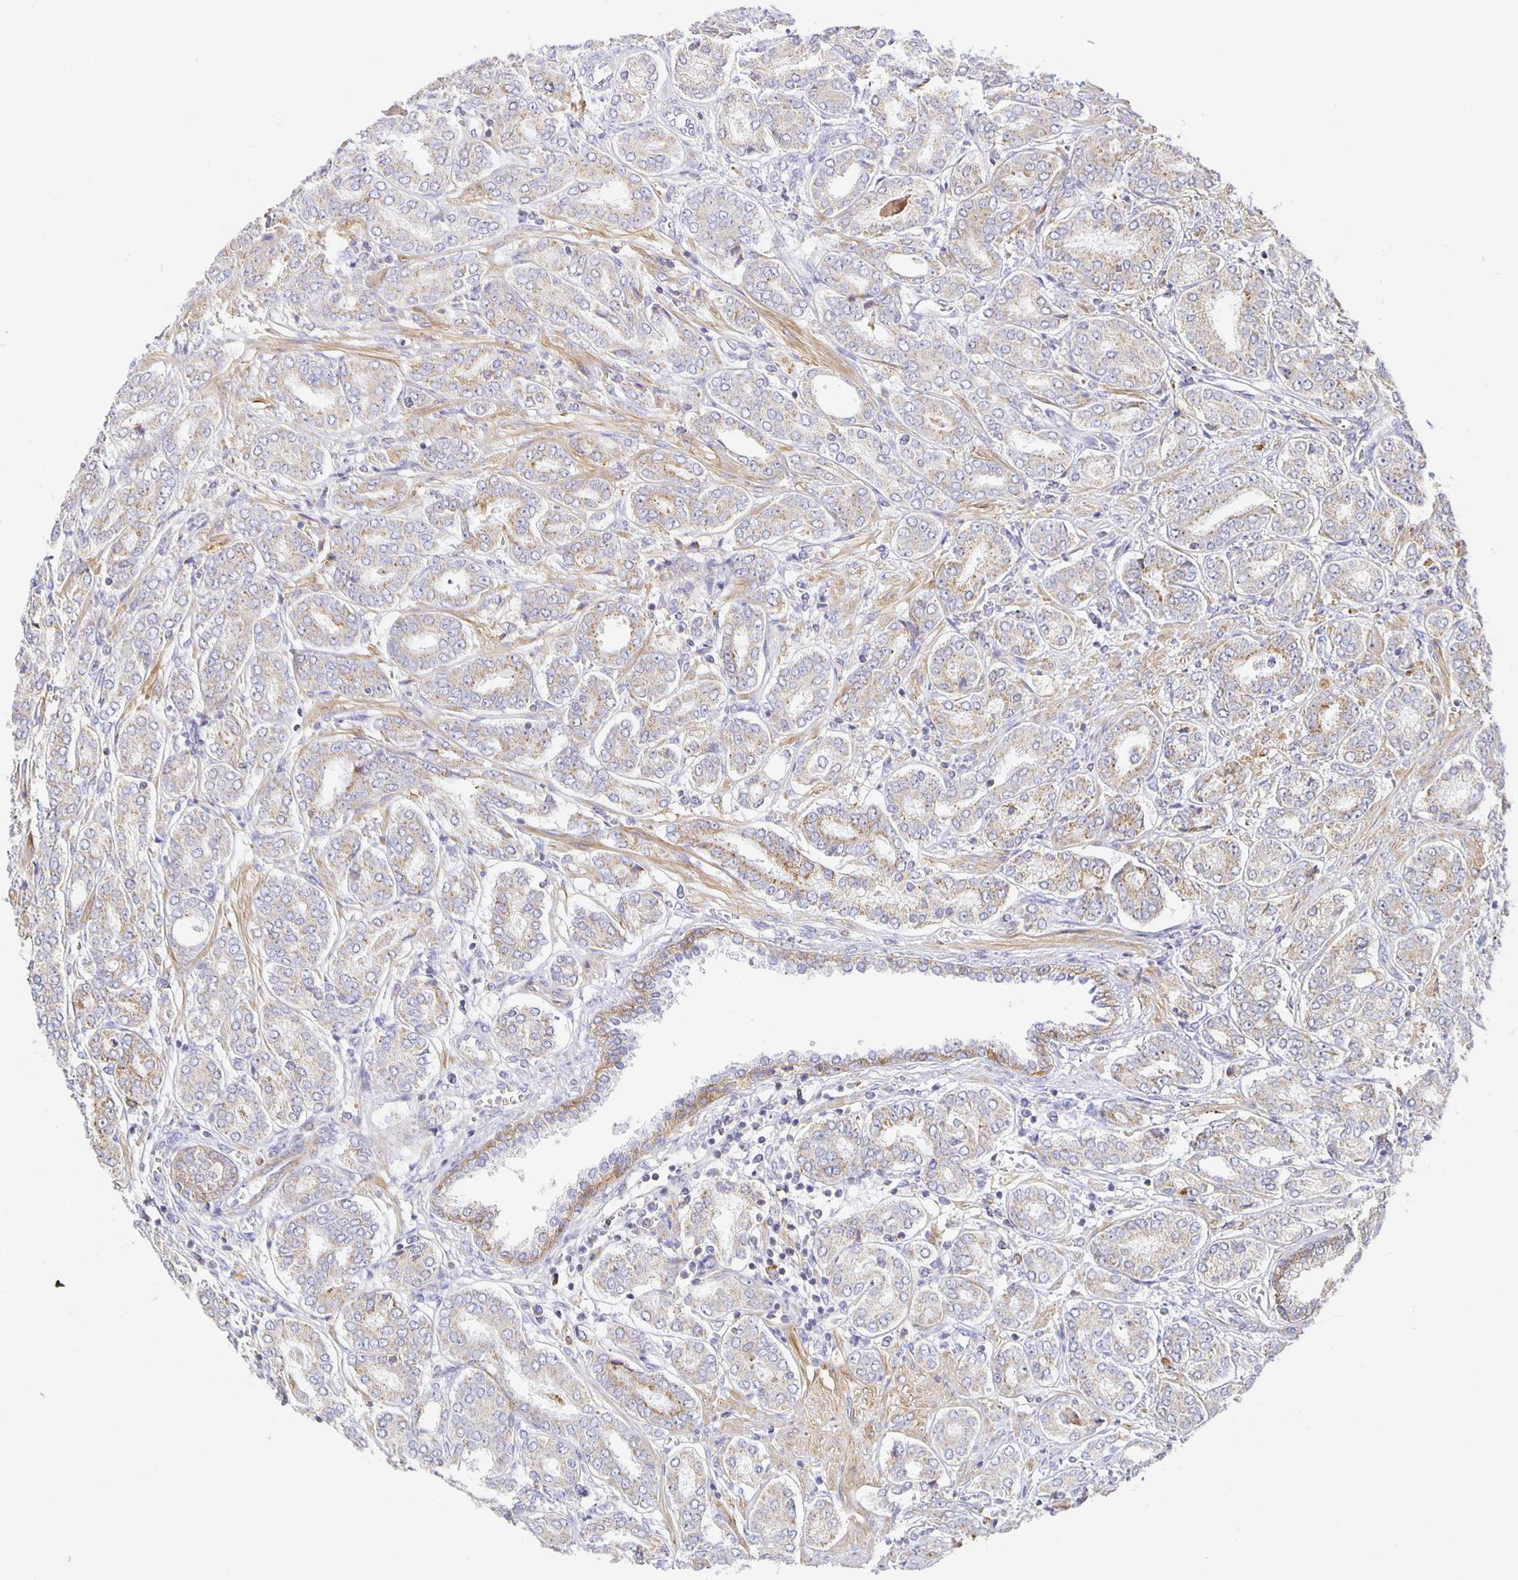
{"staining": {"intensity": "moderate", "quantity": "25%-75%", "location": "cytoplasmic/membranous"}, "tissue": "prostate cancer", "cell_type": "Tumor cells", "image_type": "cancer", "snomed": [{"axis": "morphology", "description": "Adenocarcinoma, High grade"}, {"axis": "topography", "description": "Prostate"}], "caption": "Protein positivity by IHC shows moderate cytoplasmic/membranous positivity in about 25%-75% of tumor cells in adenocarcinoma (high-grade) (prostate).", "gene": "FLRT3", "patient": {"sex": "male", "age": 72}}